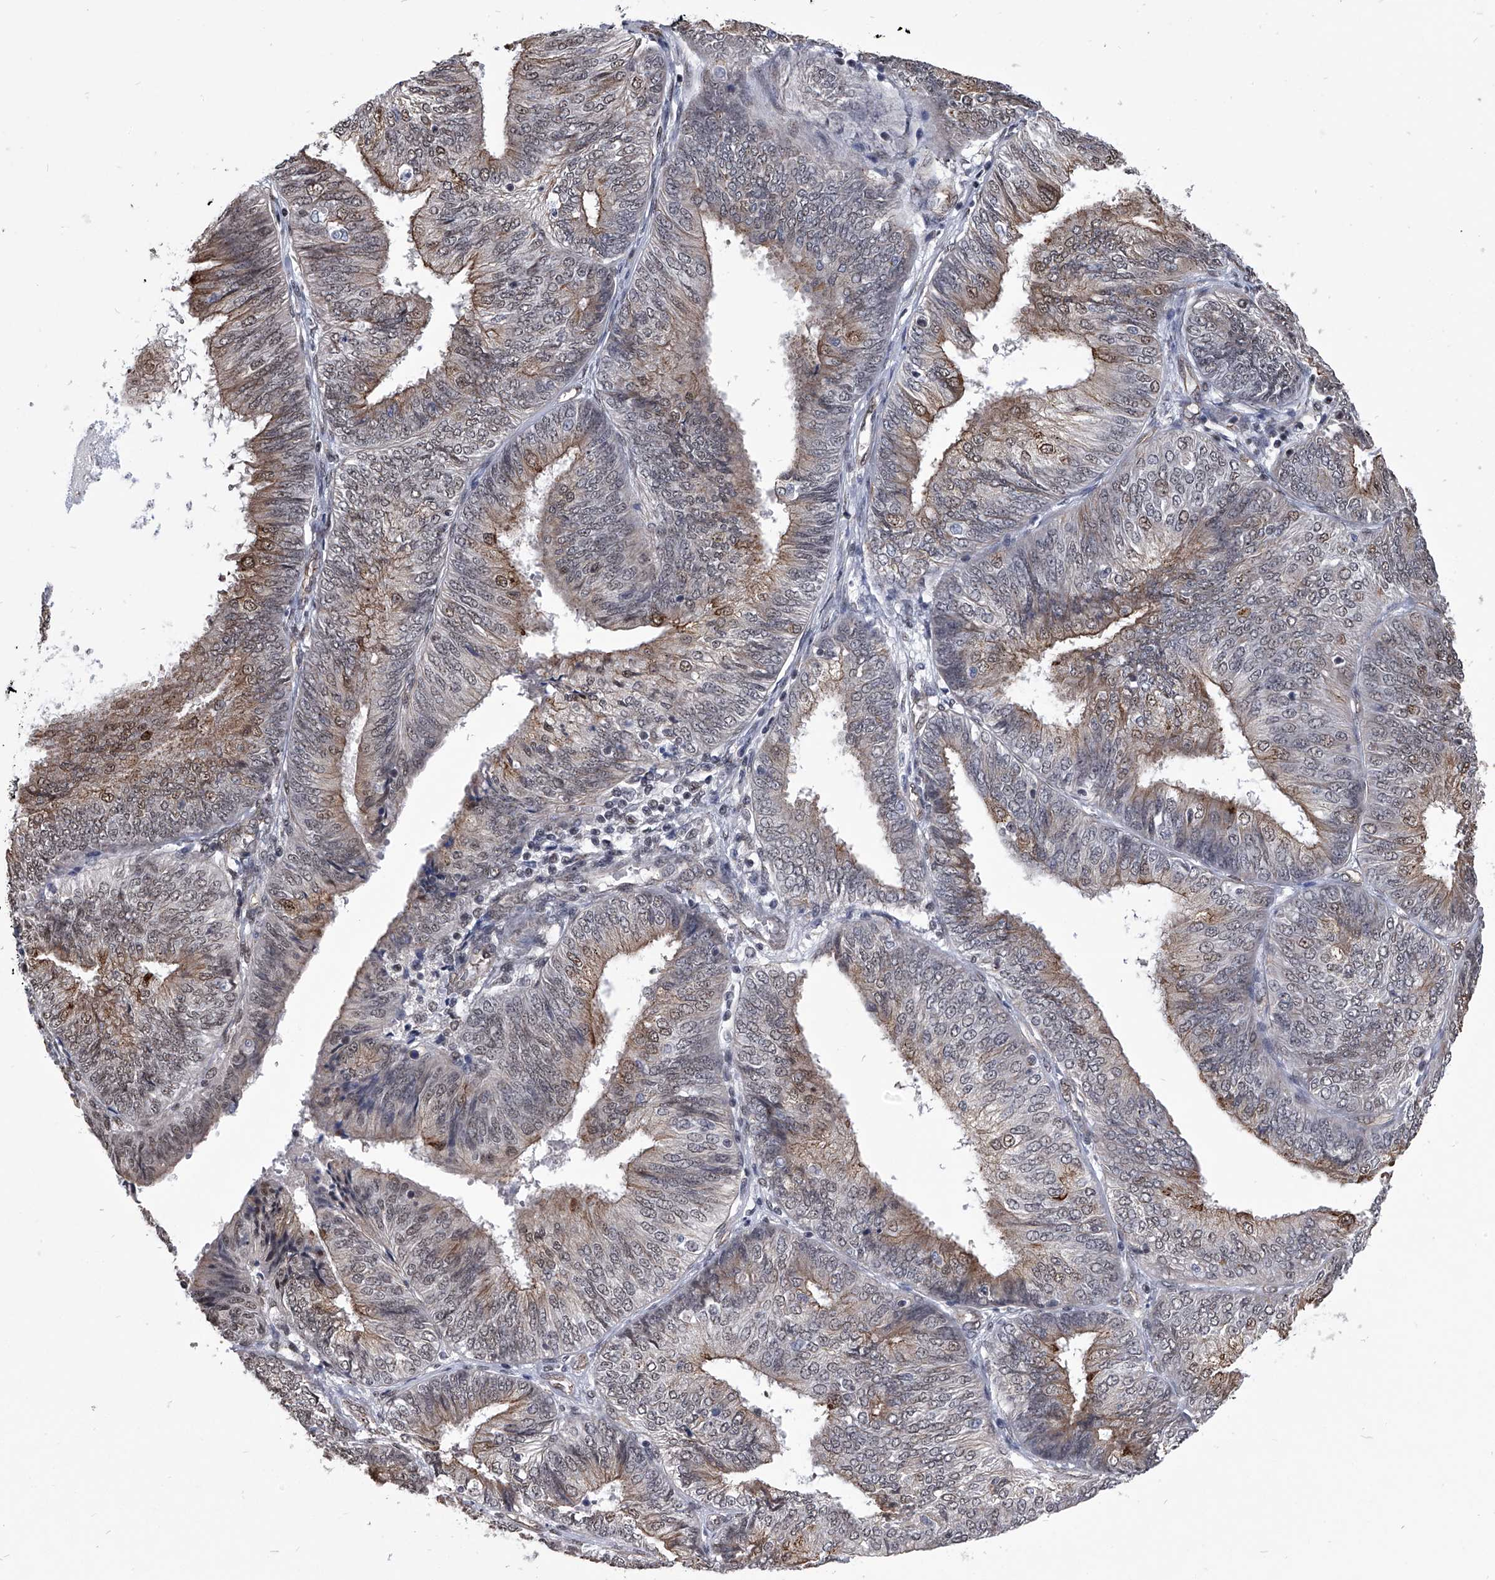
{"staining": {"intensity": "weak", "quantity": "25%-75%", "location": "cytoplasmic/membranous,nuclear"}, "tissue": "endometrial cancer", "cell_type": "Tumor cells", "image_type": "cancer", "snomed": [{"axis": "morphology", "description": "Adenocarcinoma, NOS"}, {"axis": "topography", "description": "Endometrium"}], "caption": "Adenocarcinoma (endometrial) stained with DAB immunohistochemistry reveals low levels of weak cytoplasmic/membranous and nuclear staining in about 25%-75% of tumor cells. Immunohistochemistry stains the protein of interest in brown and the nuclei are stained blue.", "gene": "ZNF76", "patient": {"sex": "female", "age": 58}}